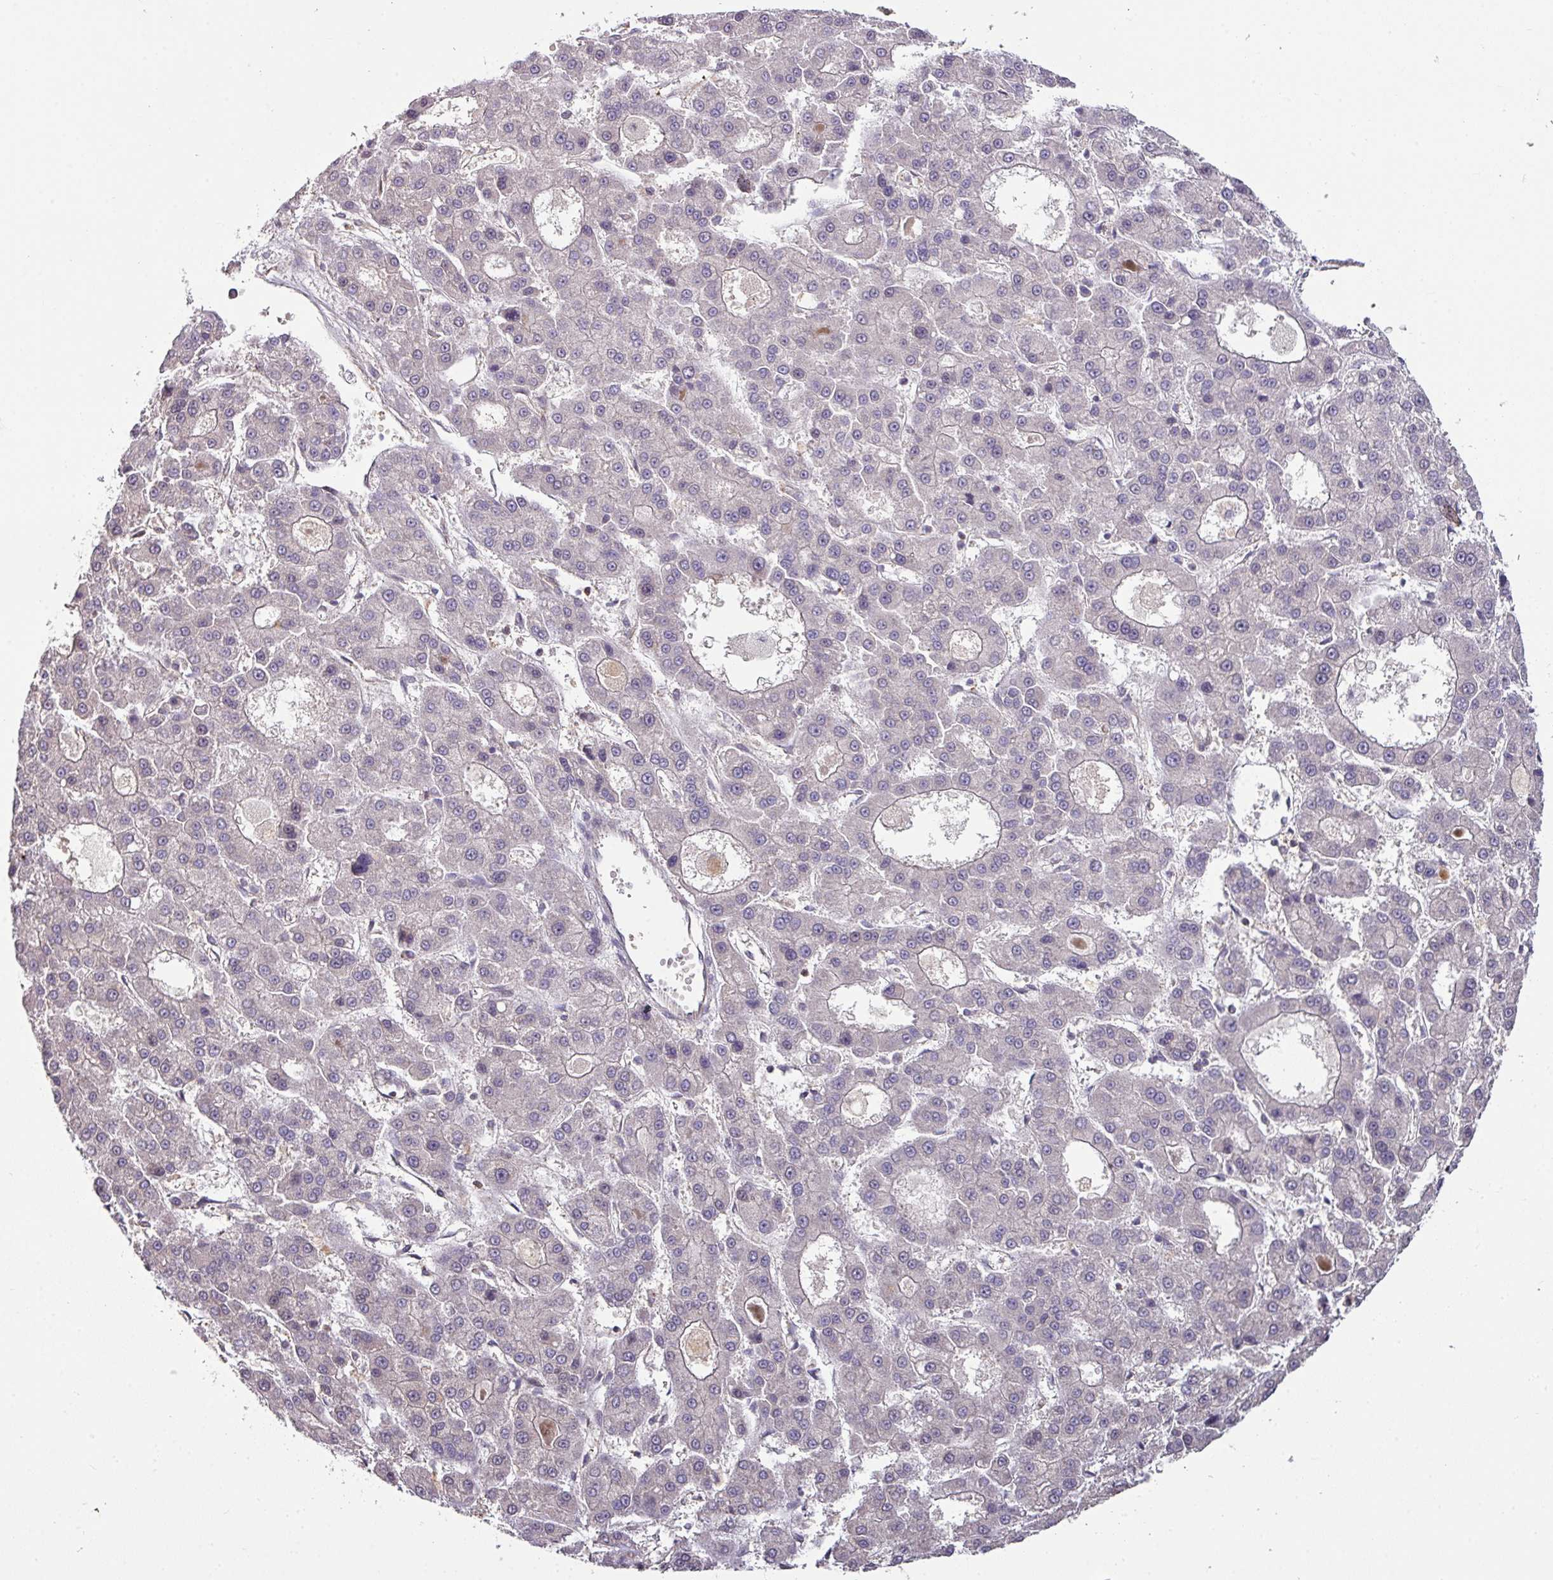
{"staining": {"intensity": "negative", "quantity": "none", "location": "none"}, "tissue": "liver cancer", "cell_type": "Tumor cells", "image_type": "cancer", "snomed": [{"axis": "morphology", "description": "Carcinoma, Hepatocellular, NOS"}, {"axis": "topography", "description": "Liver"}], "caption": "Tumor cells are negative for protein expression in human liver hepatocellular carcinoma. Nuclei are stained in blue.", "gene": "SLAMF6", "patient": {"sex": "male", "age": 70}}